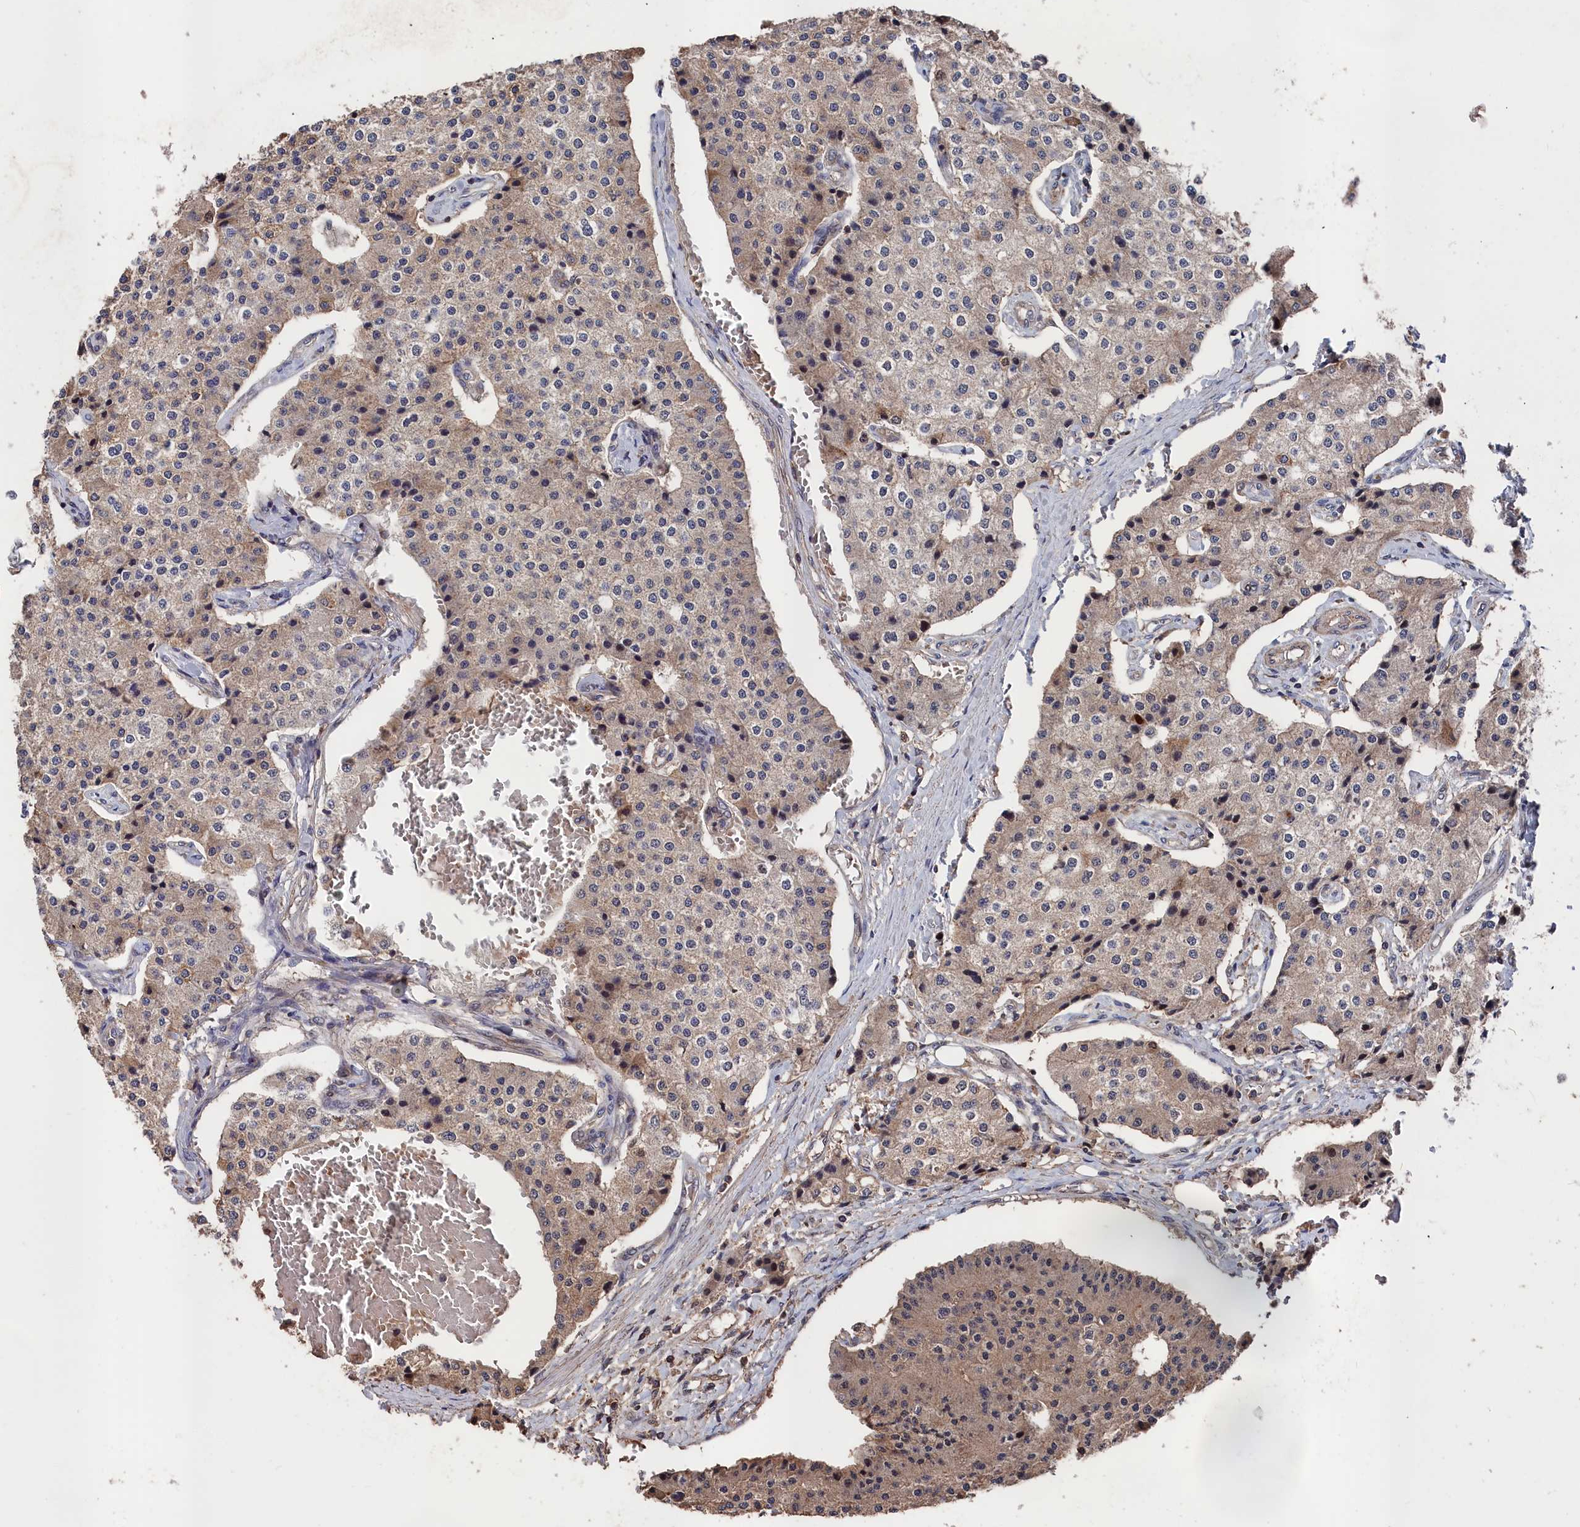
{"staining": {"intensity": "negative", "quantity": "none", "location": "none"}, "tissue": "carcinoid", "cell_type": "Tumor cells", "image_type": "cancer", "snomed": [{"axis": "morphology", "description": "Carcinoid, malignant, NOS"}, {"axis": "topography", "description": "Colon"}], "caption": "Carcinoid (malignant) was stained to show a protein in brown. There is no significant positivity in tumor cells.", "gene": "RMI2", "patient": {"sex": "female", "age": 52}}